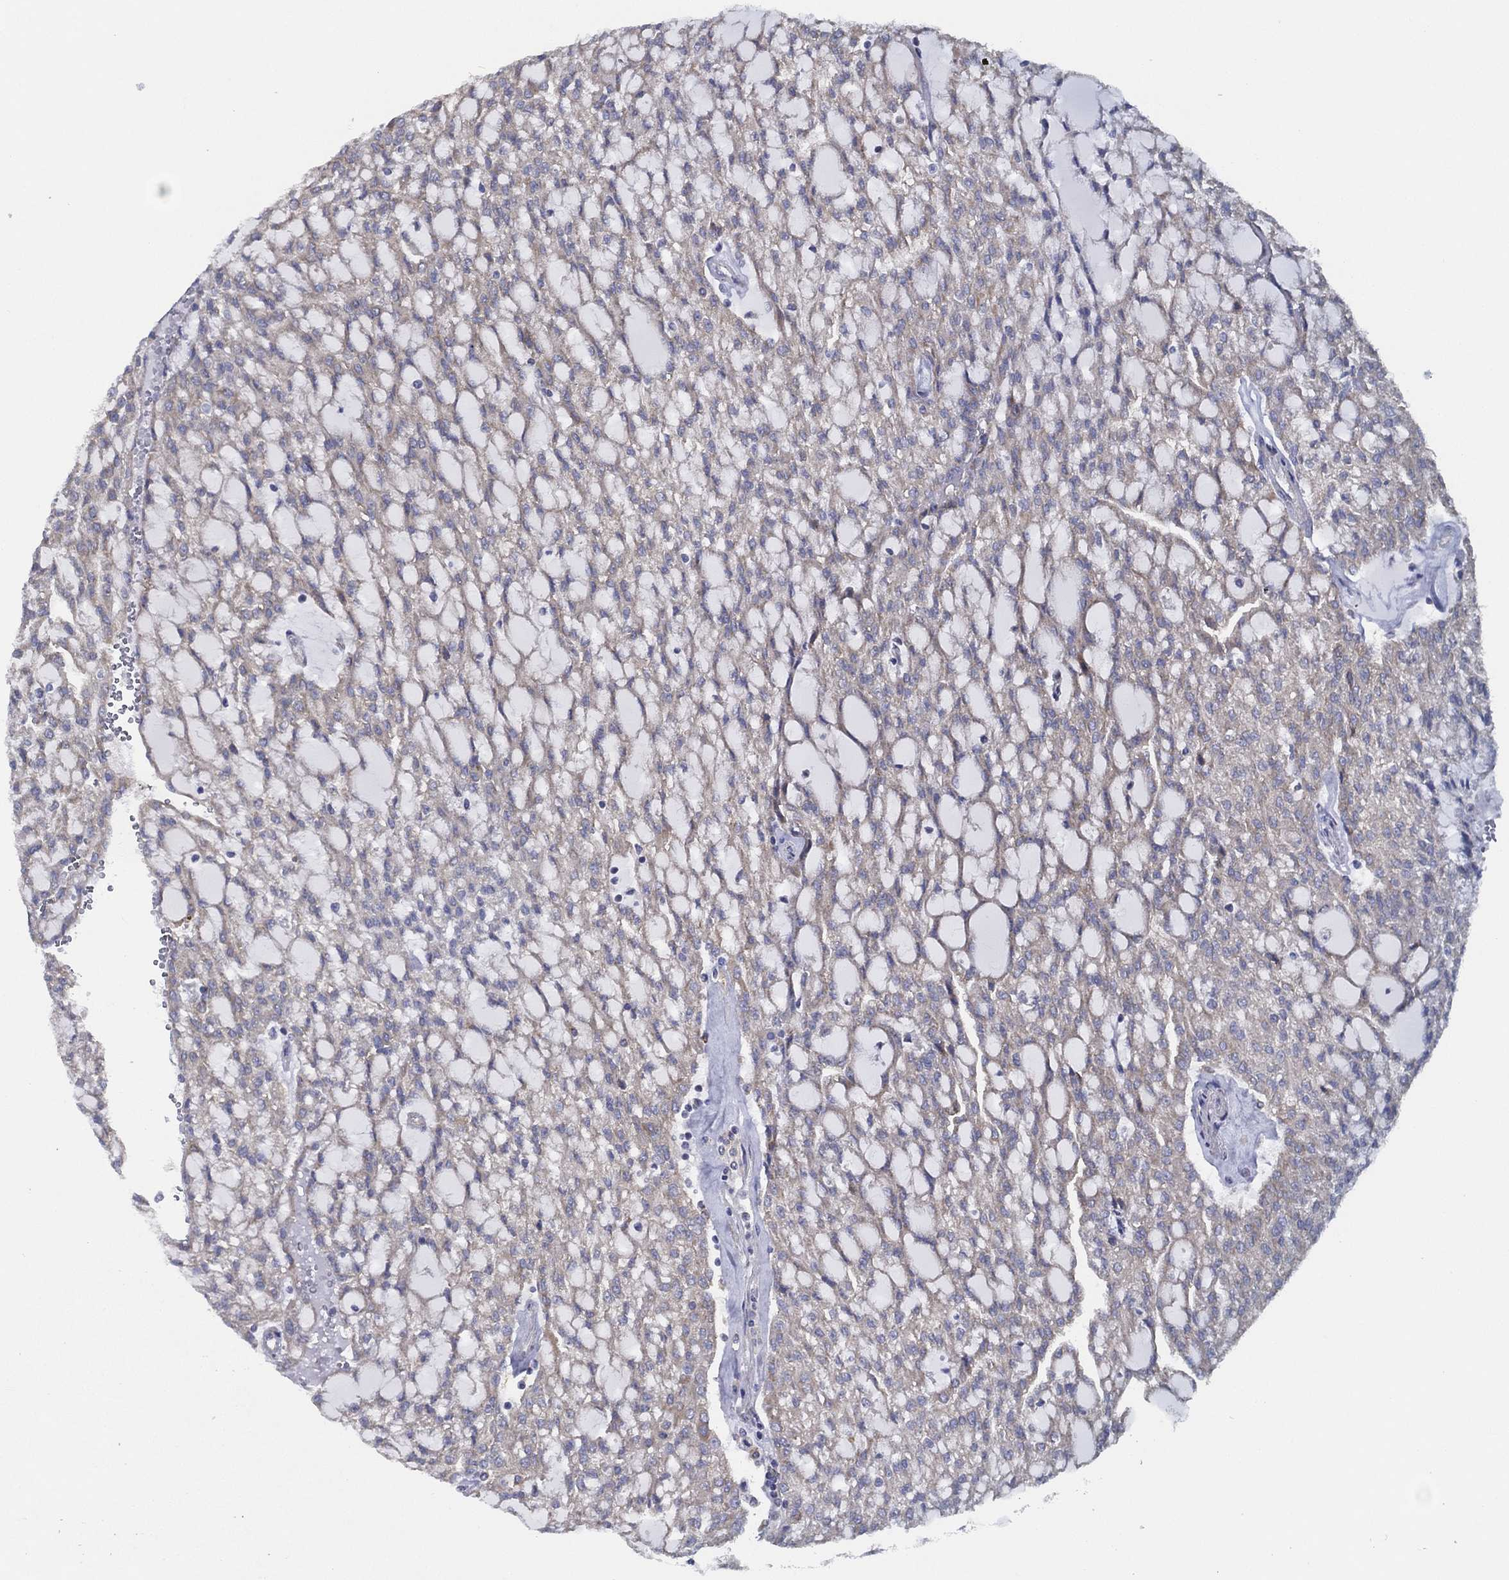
{"staining": {"intensity": "negative", "quantity": "none", "location": "none"}, "tissue": "renal cancer", "cell_type": "Tumor cells", "image_type": "cancer", "snomed": [{"axis": "morphology", "description": "Adenocarcinoma, NOS"}, {"axis": "topography", "description": "Kidney"}], "caption": "Immunohistochemical staining of human renal adenocarcinoma reveals no significant expression in tumor cells. (Brightfield microscopy of DAB (3,3'-diaminobenzidine) immunohistochemistry at high magnification).", "gene": "ZNF223", "patient": {"sex": "male", "age": 63}}